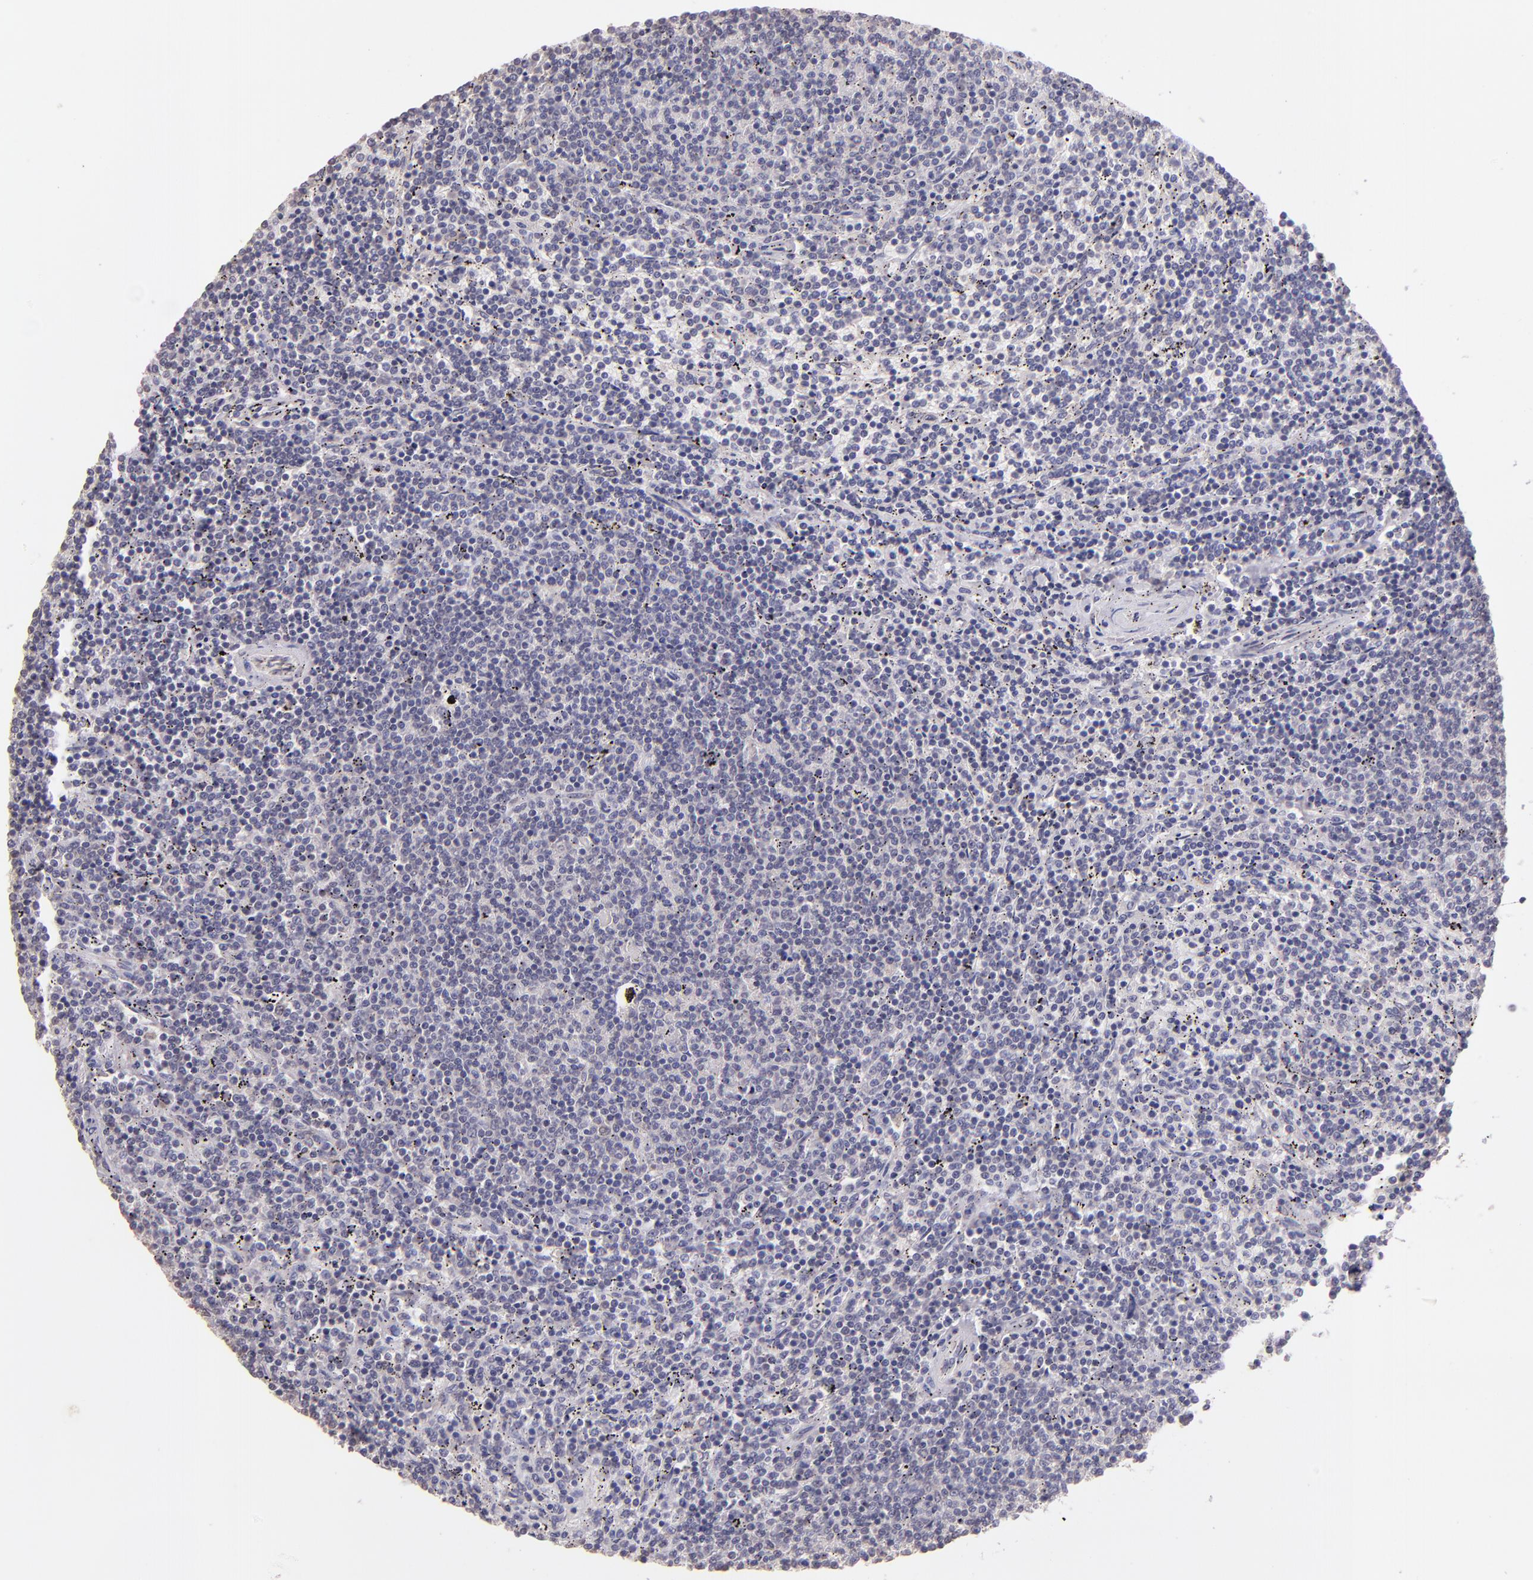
{"staining": {"intensity": "weak", "quantity": "<25%", "location": "cytoplasmic/membranous"}, "tissue": "lymphoma", "cell_type": "Tumor cells", "image_type": "cancer", "snomed": [{"axis": "morphology", "description": "Malignant lymphoma, non-Hodgkin's type, Low grade"}, {"axis": "topography", "description": "Spleen"}], "caption": "High magnification brightfield microscopy of lymphoma stained with DAB (brown) and counterstained with hematoxylin (blue): tumor cells show no significant positivity.", "gene": "TAF7L", "patient": {"sex": "female", "age": 50}}